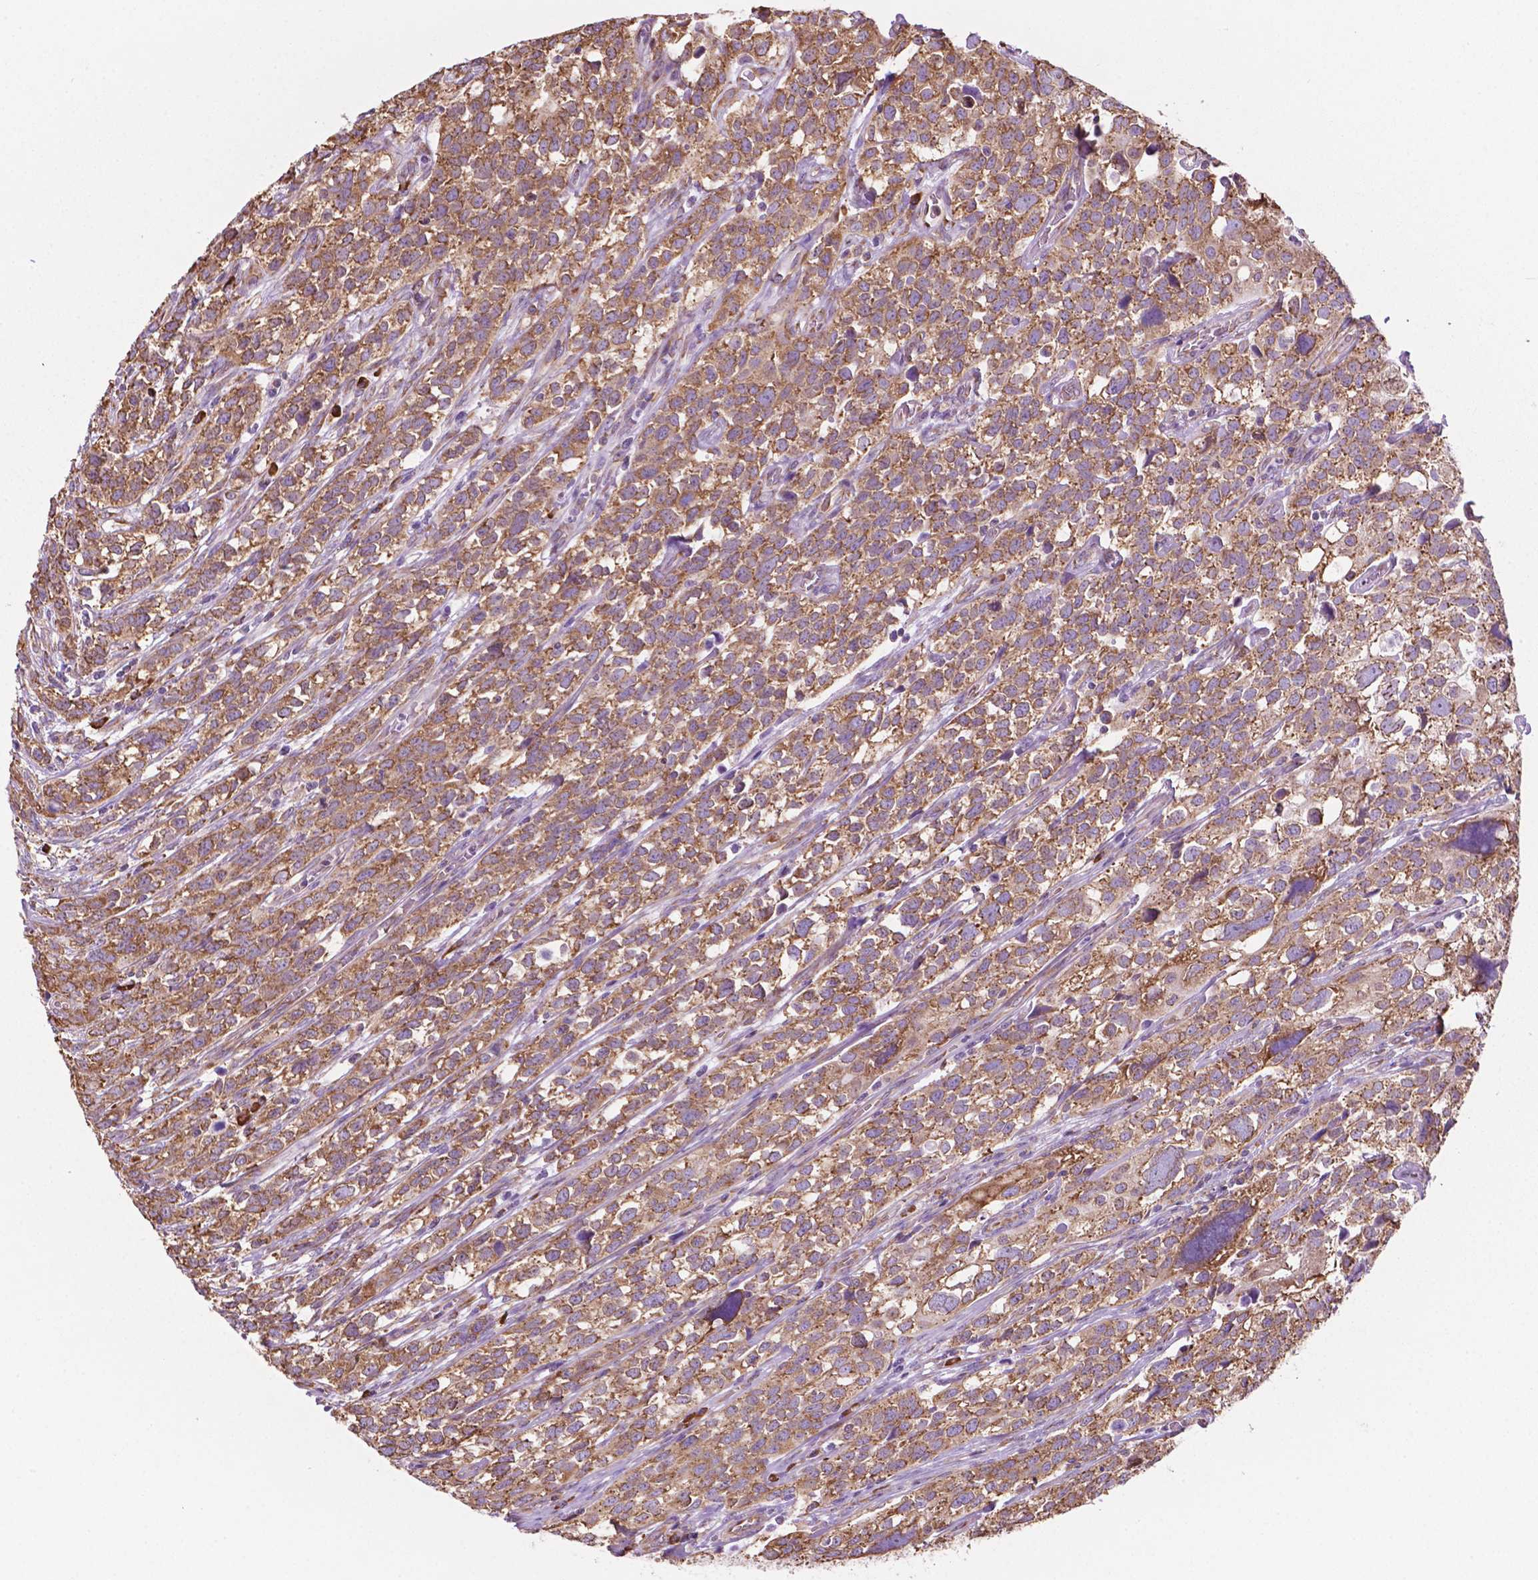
{"staining": {"intensity": "moderate", "quantity": ">75%", "location": "cytoplasmic/membranous"}, "tissue": "urothelial cancer", "cell_type": "Tumor cells", "image_type": "cancer", "snomed": [{"axis": "morphology", "description": "Urothelial carcinoma, High grade"}, {"axis": "topography", "description": "Urinary bladder"}], "caption": "About >75% of tumor cells in high-grade urothelial carcinoma demonstrate moderate cytoplasmic/membranous protein staining as visualized by brown immunohistochemical staining.", "gene": "RPL29", "patient": {"sex": "female", "age": 58}}